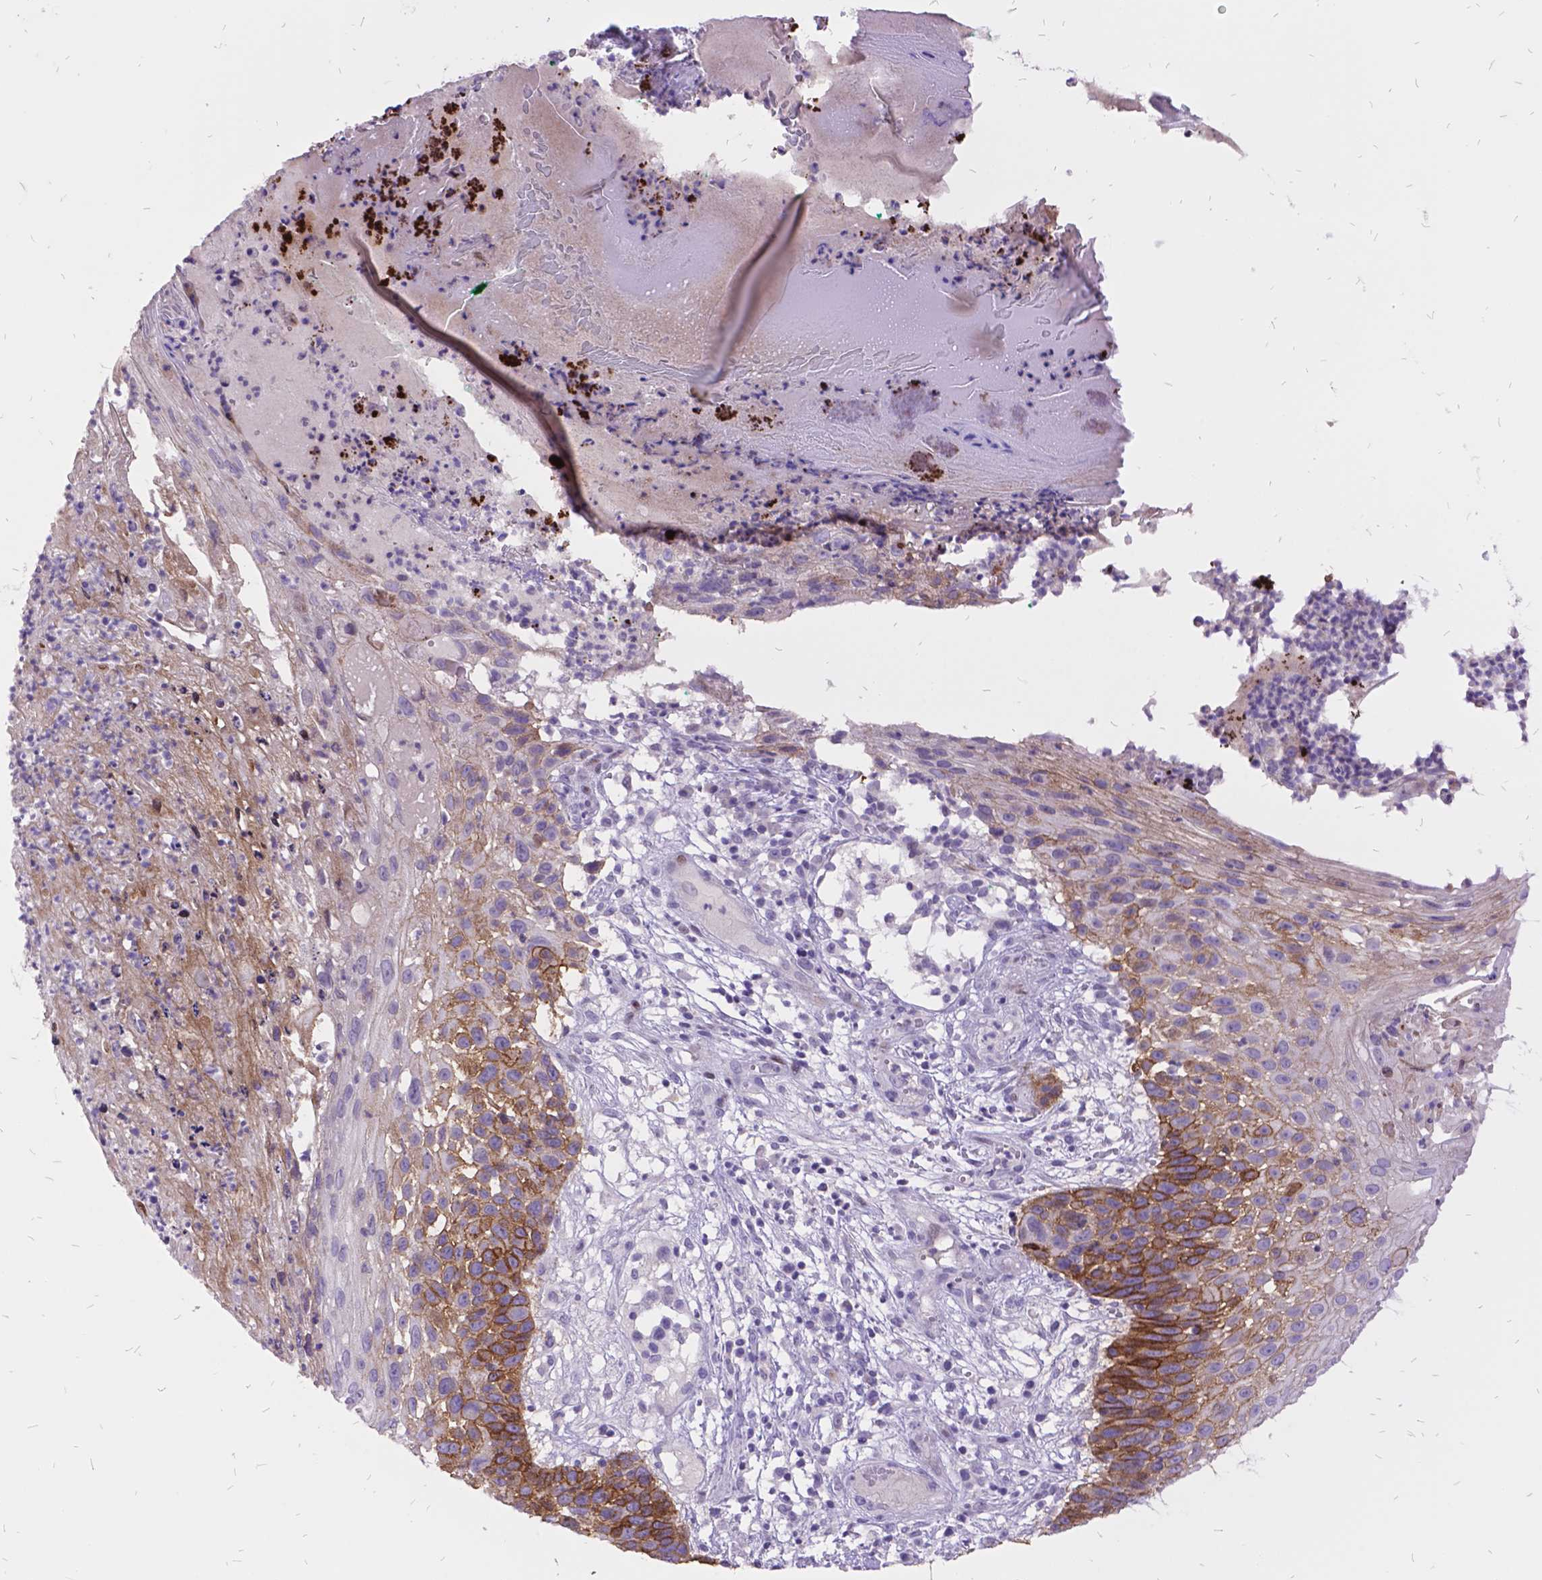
{"staining": {"intensity": "moderate", "quantity": "25%-75%", "location": "cytoplasmic/membranous"}, "tissue": "skin cancer", "cell_type": "Tumor cells", "image_type": "cancer", "snomed": [{"axis": "morphology", "description": "Squamous cell carcinoma, NOS"}, {"axis": "topography", "description": "Skin"}], "caption": "A histopathology image showing moderate cytoplasmic/membranous staining in about 25%-75% of tumor cells in skin cancer, as visualized by brown immunohistochemical staining.", "gene": "ITGB6", "patient": {"sex": "male", "age": 92}}